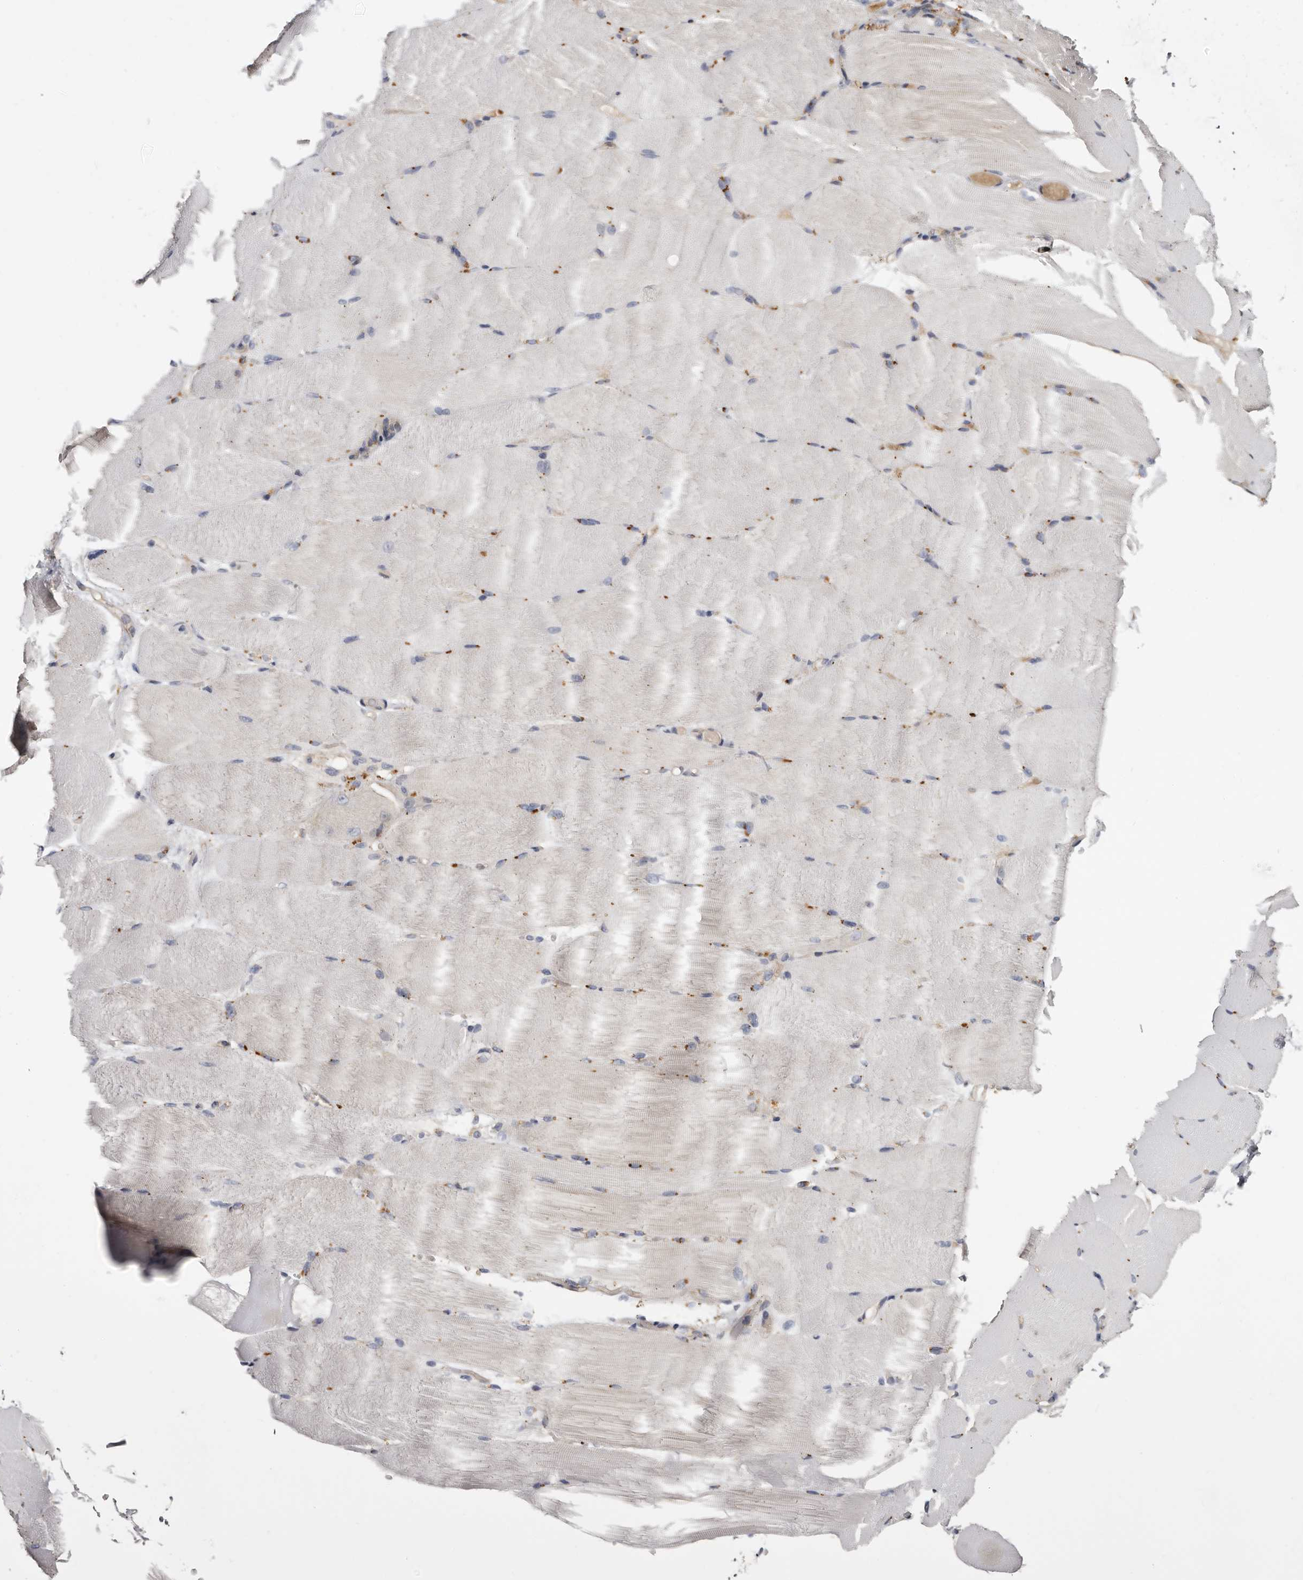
{"staining": {"intensity": "weak", "quantity": "<25%", "location": "cytoplasmic/membranous"}, "tissue": "skeletal muscle", "cell_type": "Myocytes", "image_type": "normal", "snomed": [{"axis": "morphology", "description": "Normal tissue, NOS"}, {"axis": "topography", "description": "Skeletal muscle"}, {"axis": "topography", "description": "Parathyroid gland"}], "caption": "Immunohistochemistry (IHC) histopathology image of normal skeletal muscle: human skeletal muscle stained with DAB (3,3'-diaminobenzidine) demonstrates no significant protein positivity in myocytes. (Stains: DAB immunohistochemistry (IHC) with hematoxylin counter stain, Microscopy: brightfield microscopy at high magnification).", "gene": "INKA2", "patient": {"sex": "female", "age": 37}}